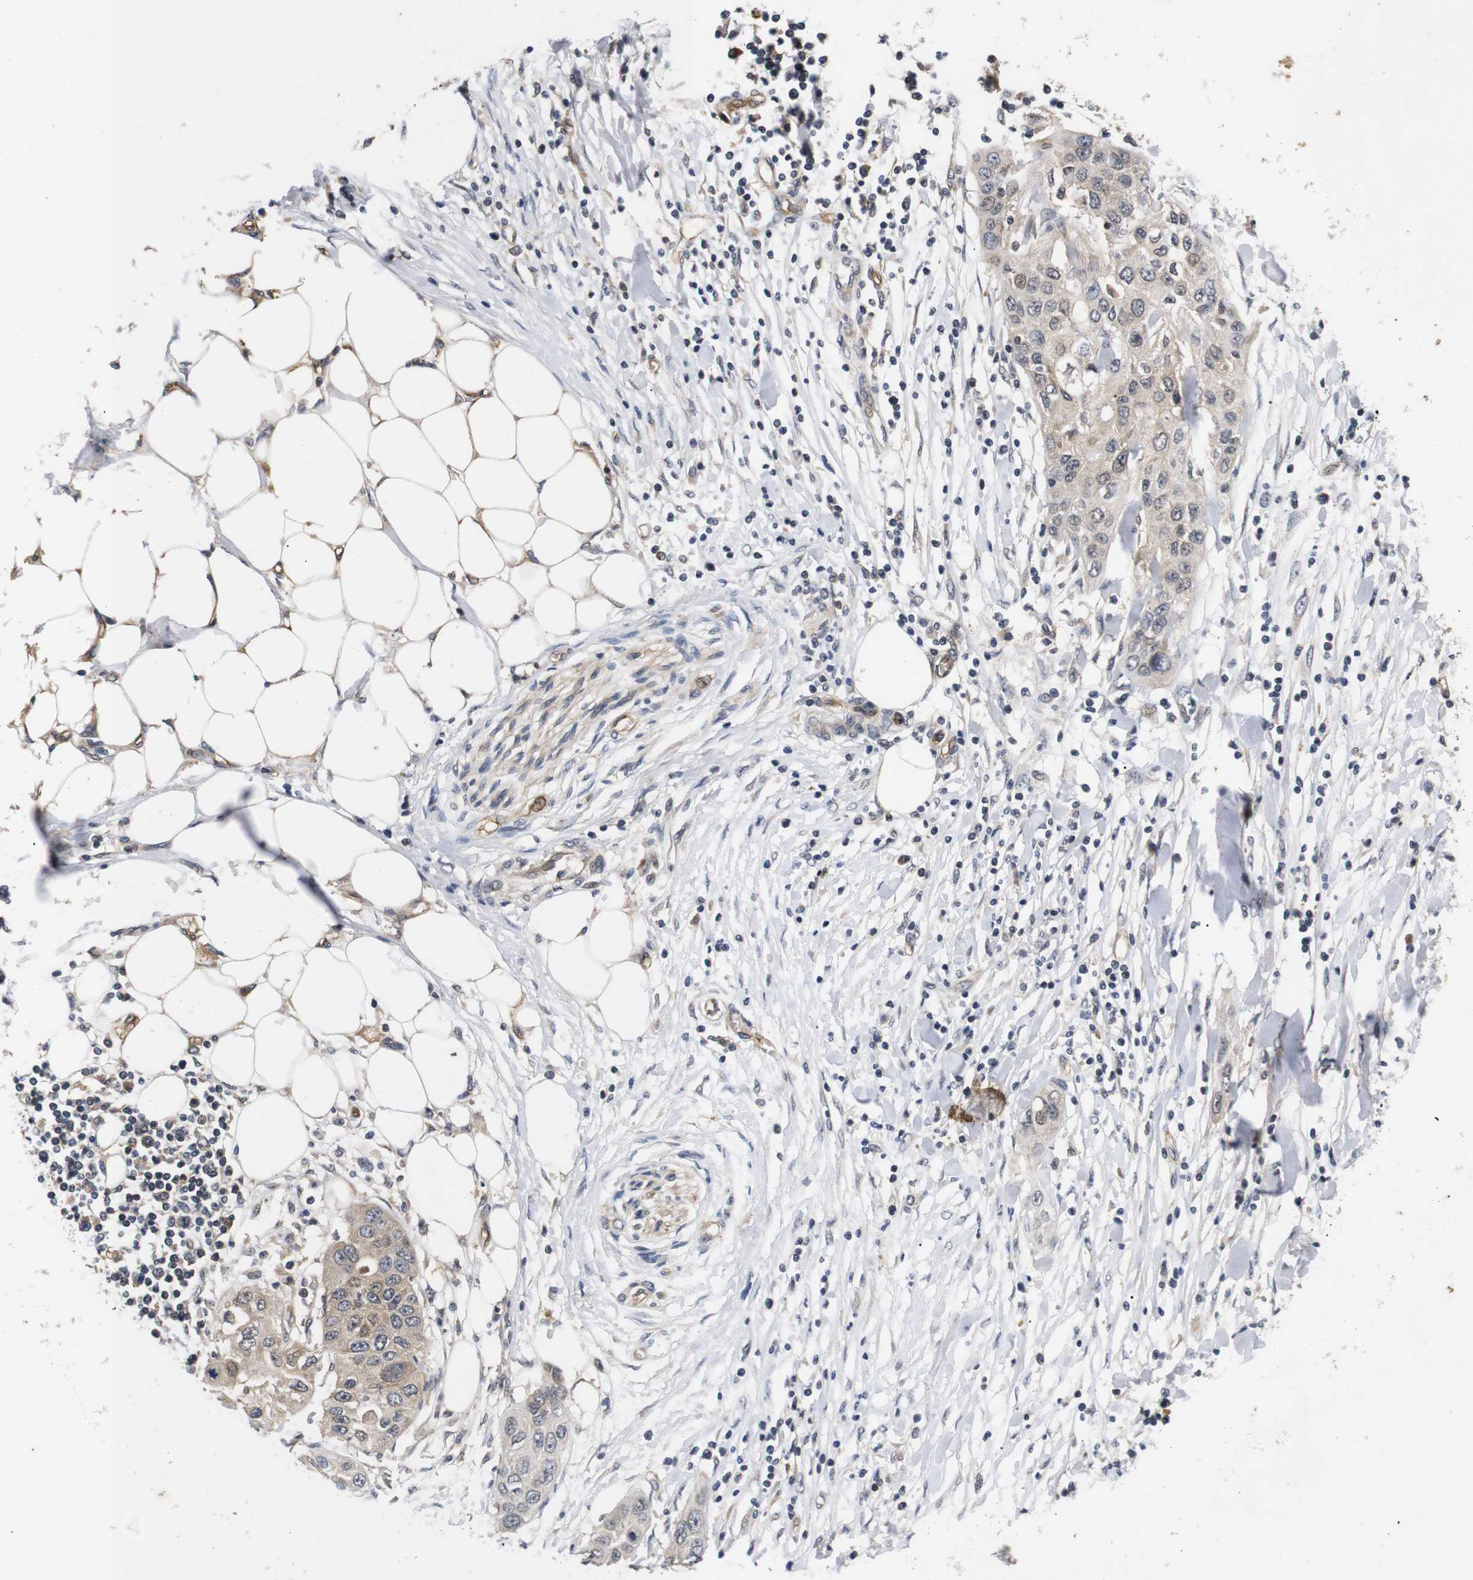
{"staining": {"intensity": "weak", "quantity": ">75%", "location": "cytoplasmic/membranous"}, "tissue": "pancreatic cancer", "cell_type": "Tumor cells", "image_type": "cancer", "snomed": [{"axis": "morphology", "description": "Adenocarcinoma, NOS"}, {"axis": "topography", "description": "Pancreas"}], "caption": "Brown immunohistochemical staining in pancreatic cancer demonstrates weak cytoplasmic/membranous staining in approximately >75% of tumor cells. Immunohistochemistry (ihc) stains the protein in brown and the nuclei are stained blue.", "gene": "RIPK1", "patient": {"sex": "female", "age": 70}}